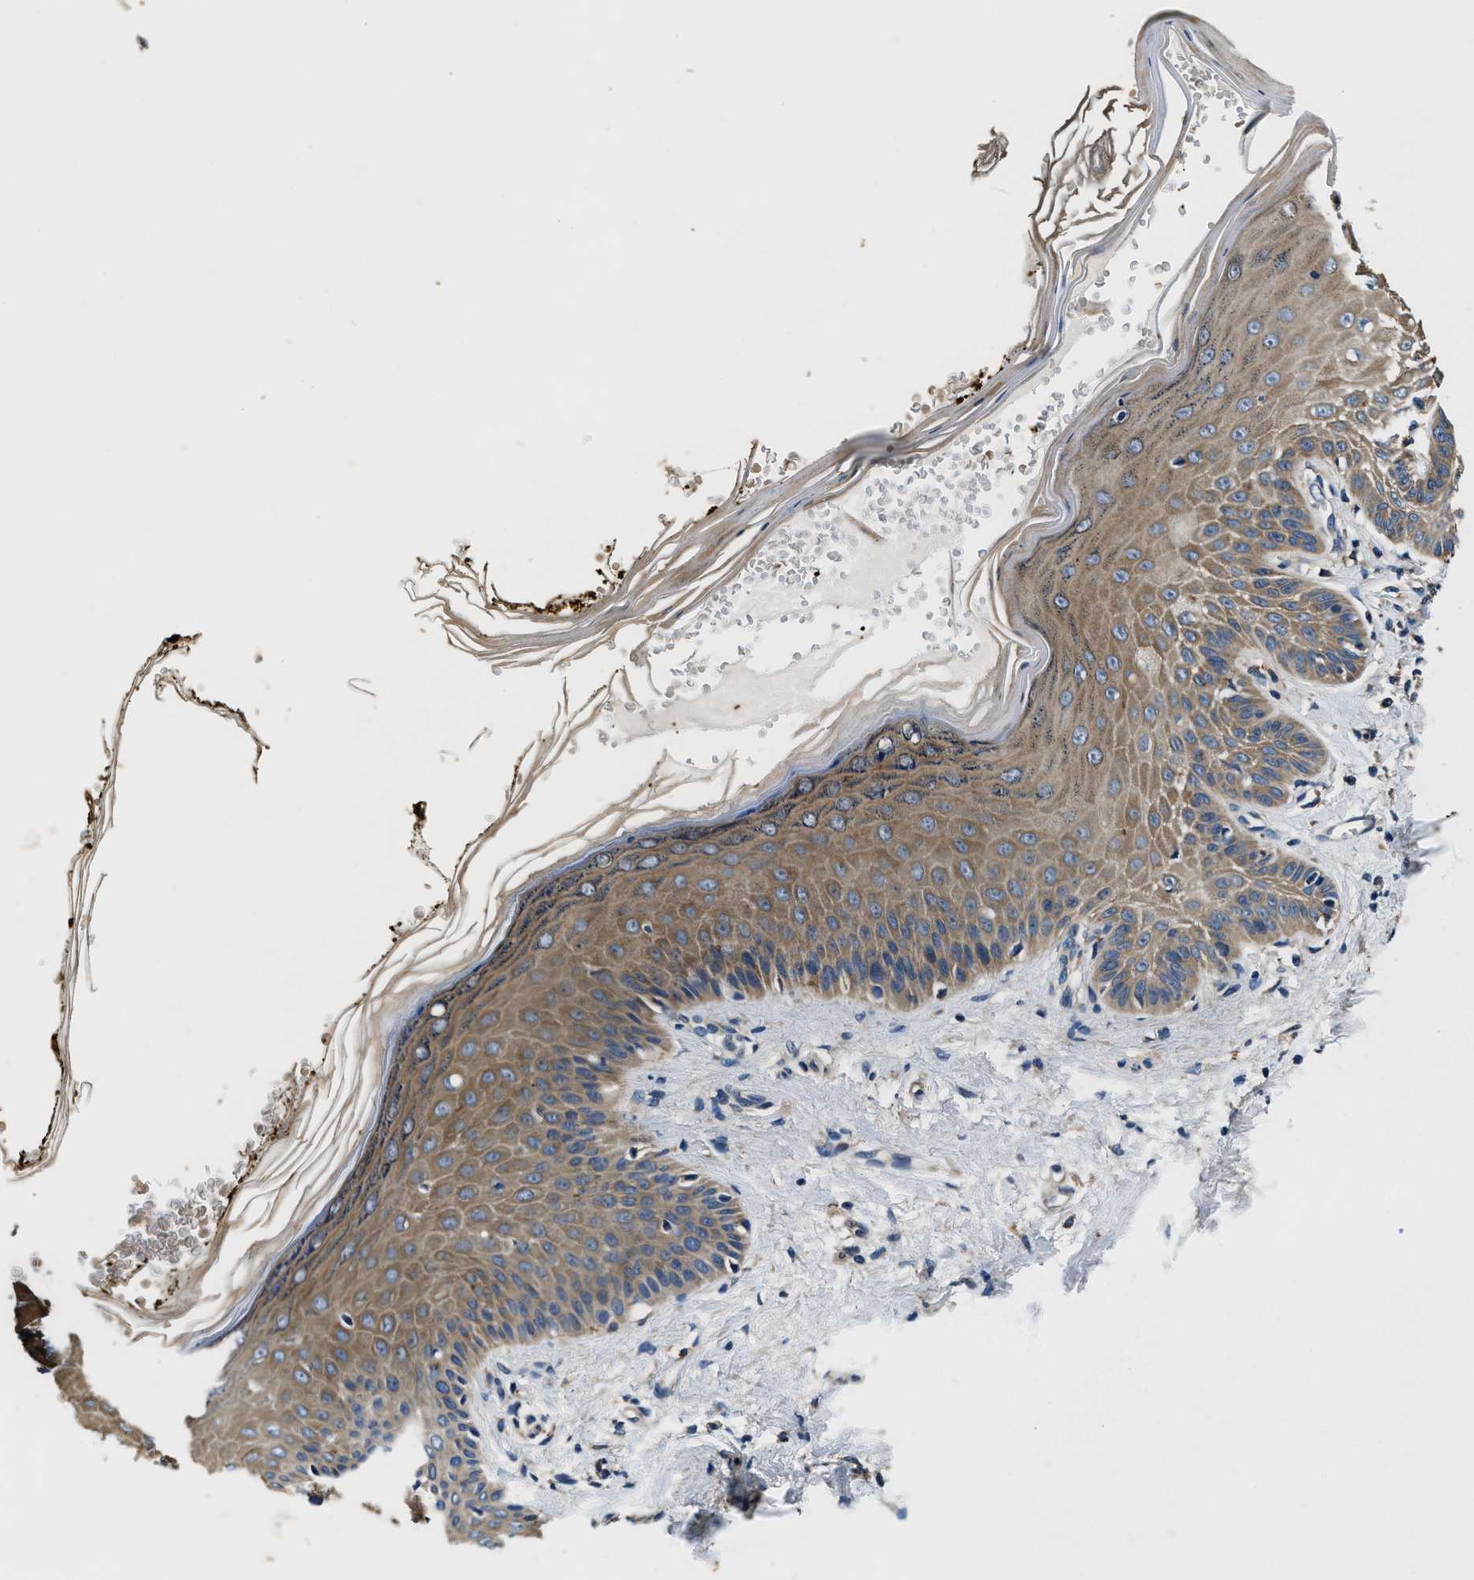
{"staining": {"intensity": "negative", "quantity": "none", "location": "none"}, "tissue": "skin", "cell_type": "Fibroblasts", "image_type": "normal", "snomed": [{"axis": "morphology", "description": "Normal tissue, NOS"}, {"axis": "topography", "description": "Skin"}, {"axis": "topography", "description": "Peripheral nerve tissue"}], "caption": "IHC image of unremarkable skin: human skin stained with DAB (3,3'-diaminobenzidine) reveals no significant protein staining in fibroblasts.", "gene": "PI4KB", "patient": {"sex": "male", "age": 24}}